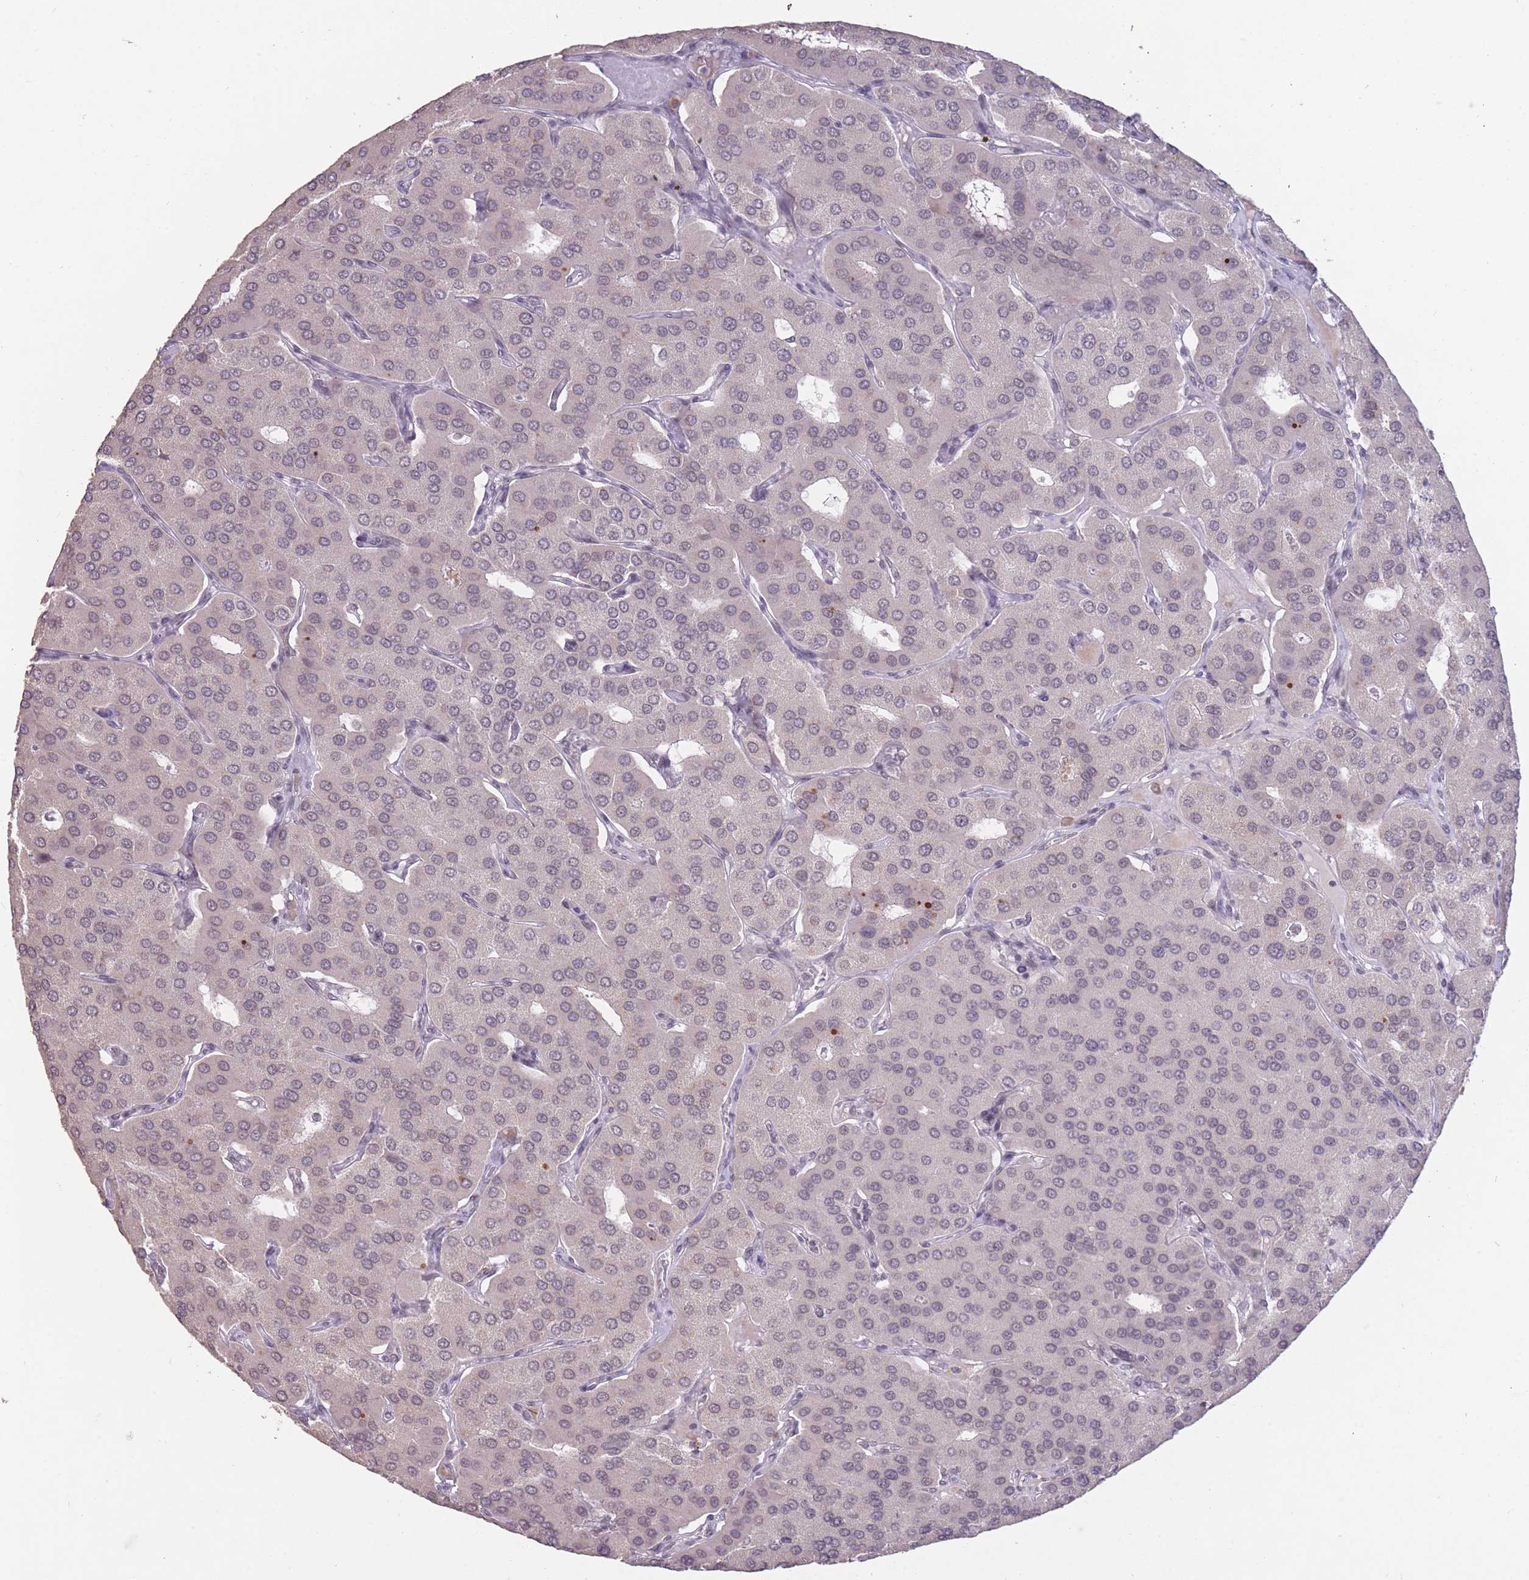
{"staining": {"intensity": "weak", "quantity": "<25%", "location": "nuclear"}, "tissue": "parathyroid gland", "cell_type": "Glandular cells", "image_type": "normal", "snomed": [{"axis": "morphology", "description": "Normal tissue, NOS"}, {"axis": "morphology", "description": "Adenoma, NOS"}, {"axis": "topography", "description": "Parathyroid gland"}], "caption": "Photomicrograph shows no significant protein expression in glandular cells of benign parathyroid gland.", "gene": "HNRNPUL1", "patient": {"sex": "female", "age": 86}}